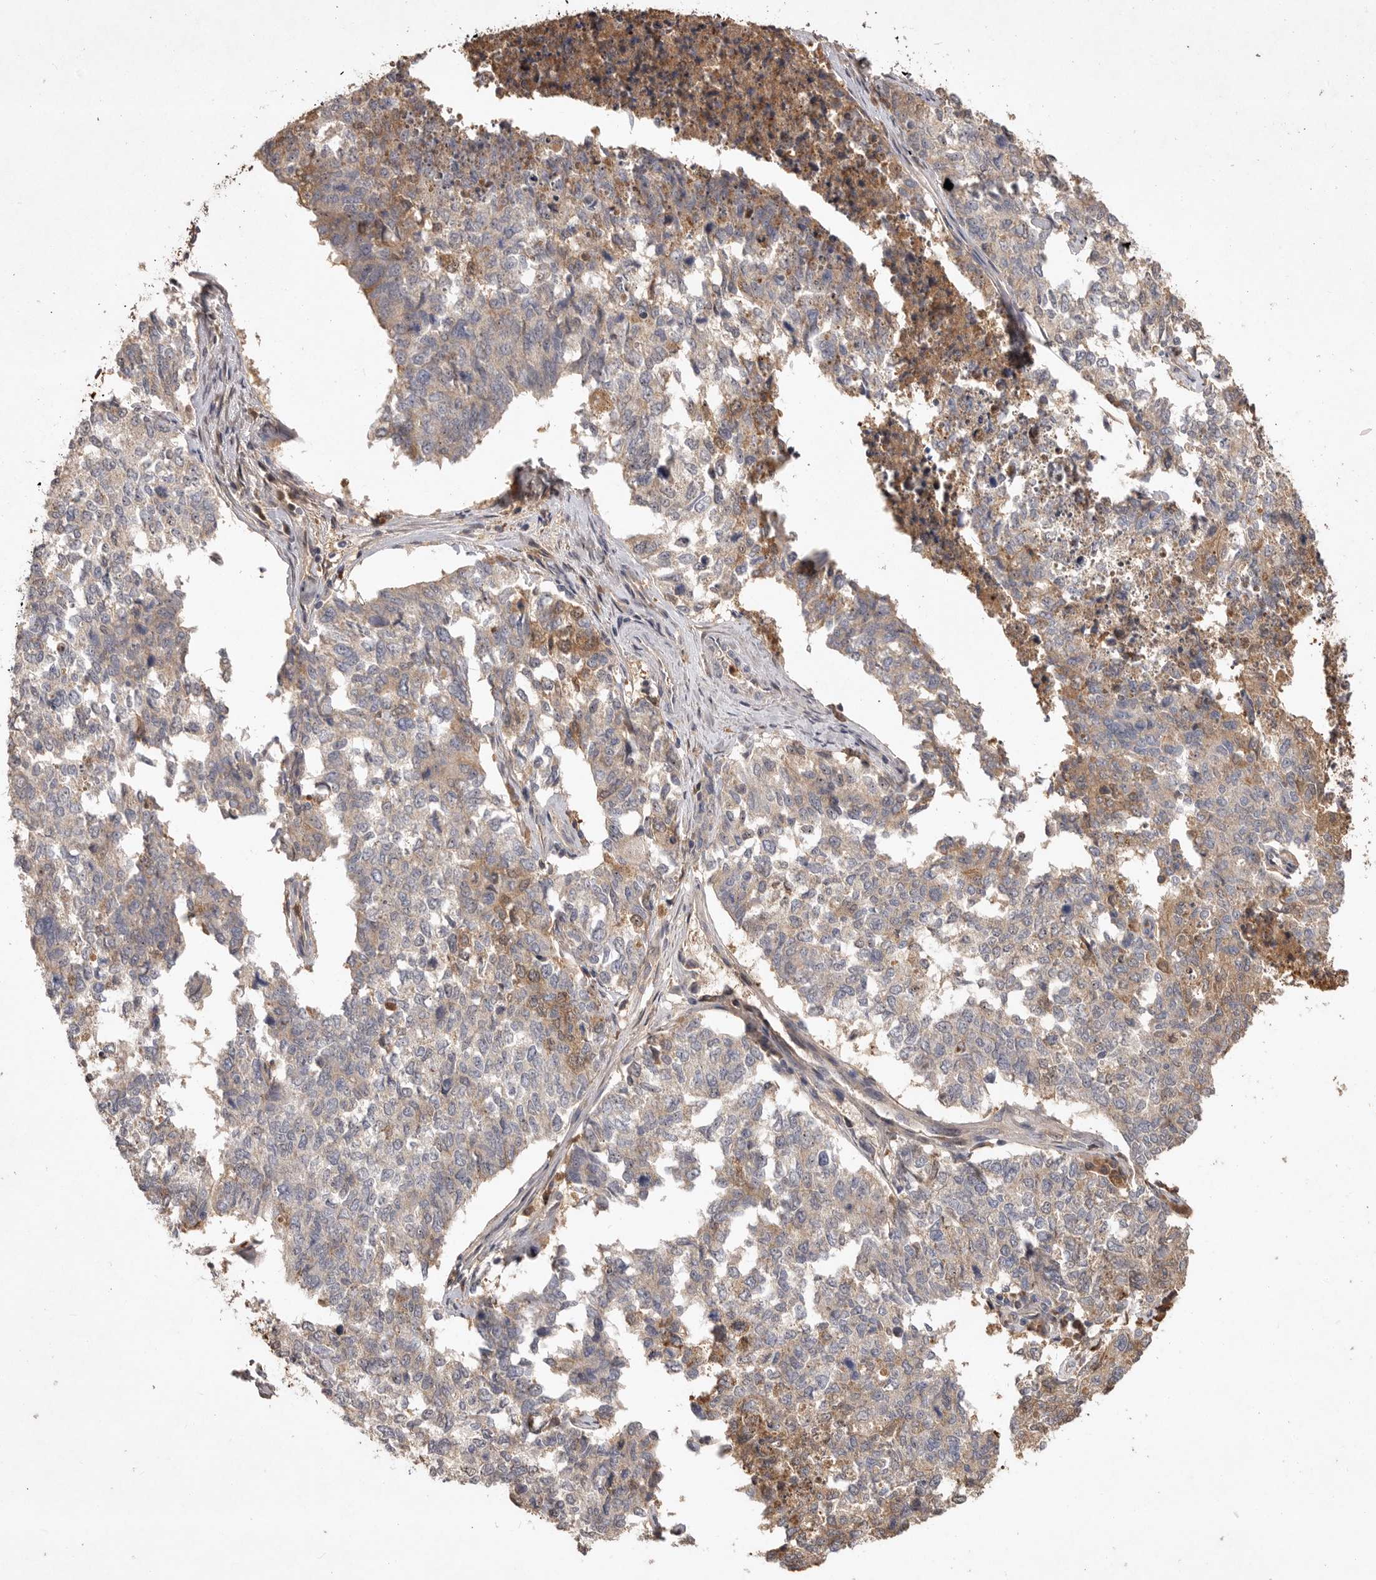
{"staining": {"intensity": "moderate", "quantity": "<25%", "location": "cytoplasmic/membranous"}, "tissue": "cervical cancer", "cell_type": "Tumor cells", "image_type": "cancer", "snomed": [{"axis": "morphology", "description": "Squamous cell carcinoma, NOS"}, {"axis": "topography", "description": "Cervix"}], "caption": "Moderate cytoplasmic/membranous protein staining is present in about <25% of tumor cells in cervical squamous cell carcinoma. The staining was performed using DAB (3,3'-diaminobenzidine), with brown indicating positive protein expression. Nuclei are stained blue with hematoxylin.", "gene": "VN1R4", "patient": {"sex": "female", "age": 63}}